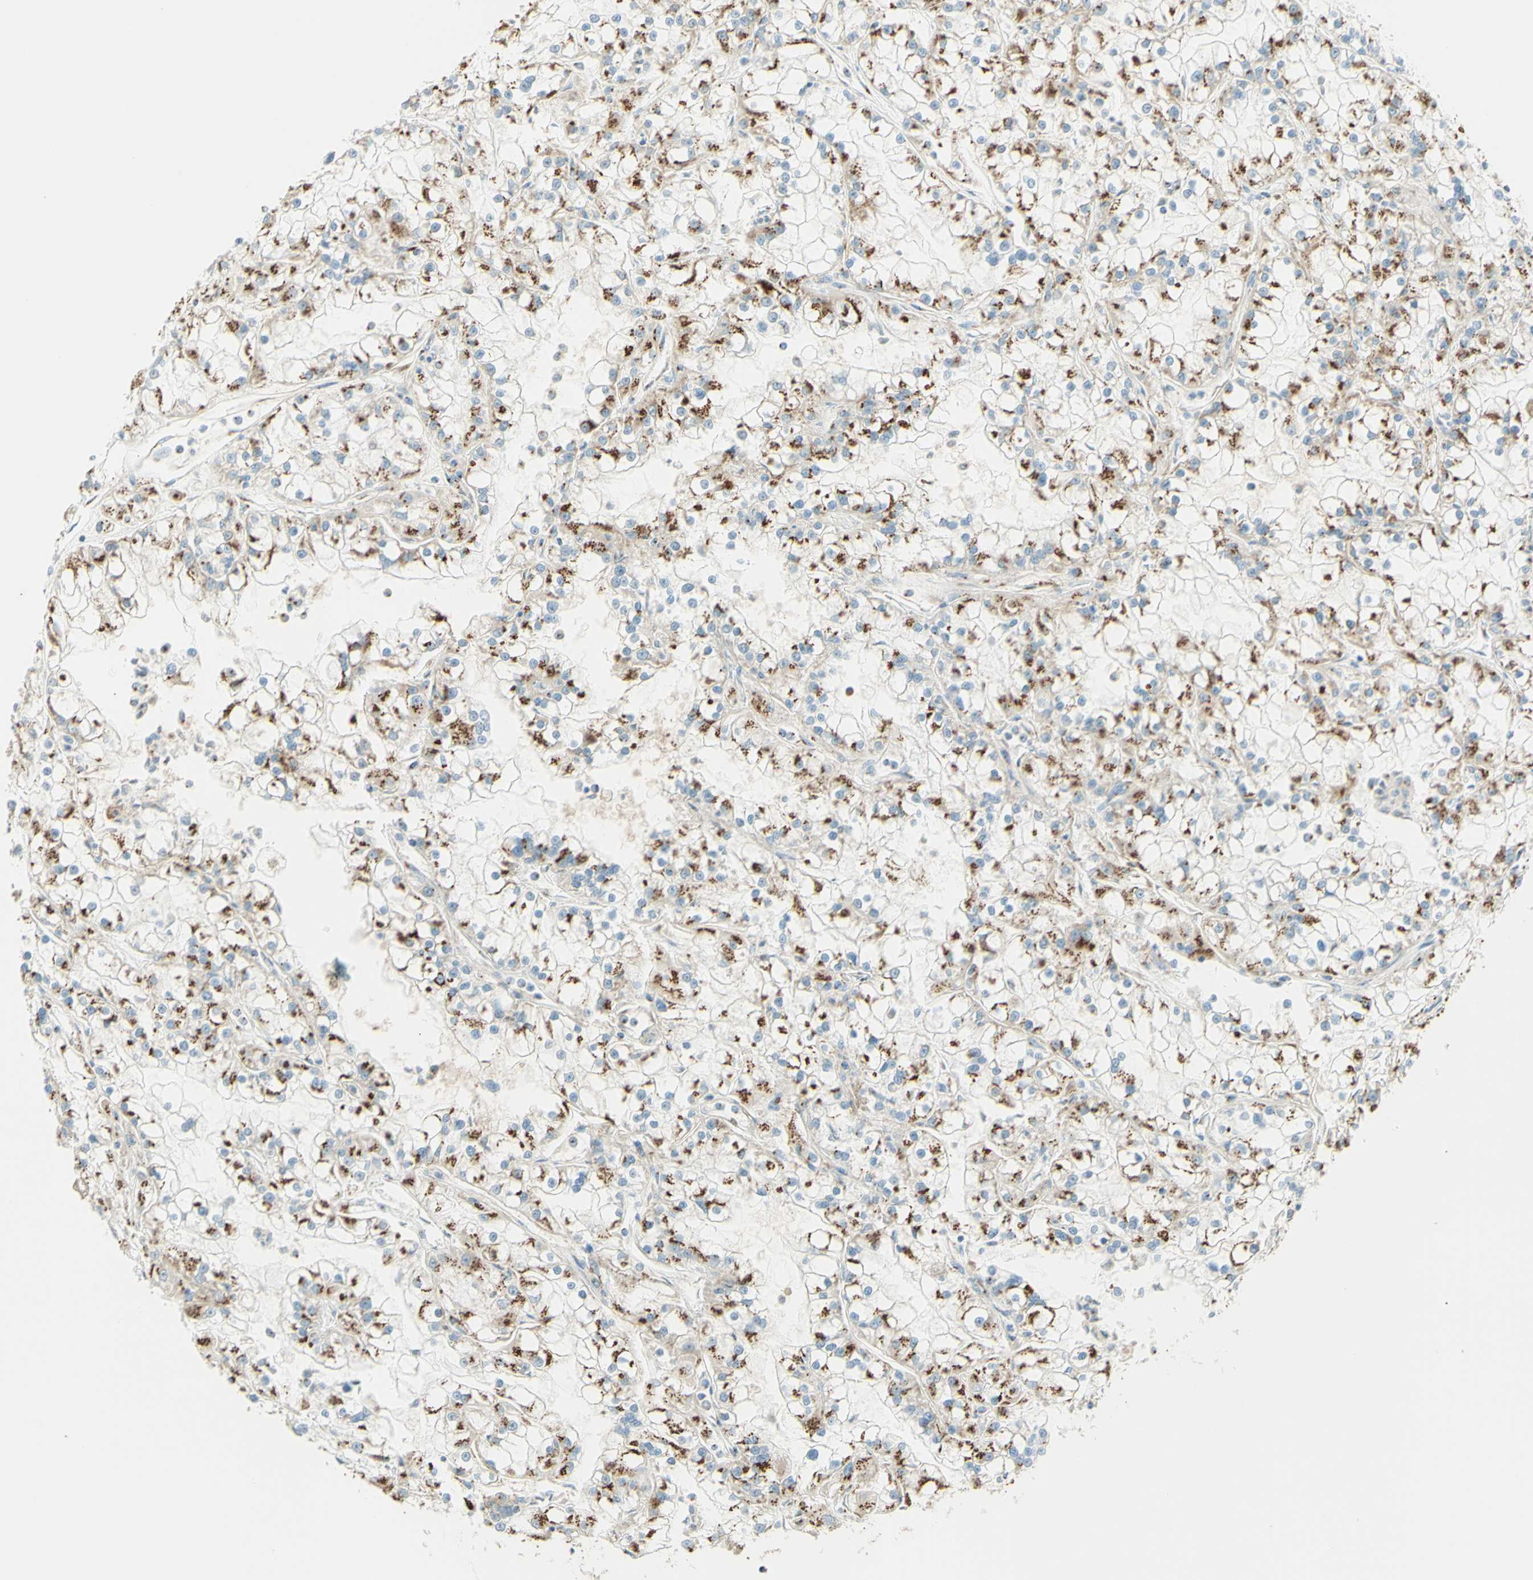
{"staining": {"intensity": "strong", "quantity": "25%-75%", "location": "cytoplasmic/membranous"}, "tissue": "renal cancer", "cell_type": "Tumor cells", "image_type": "cancer", "snomed": [{"axis": "morphology", "description": "Adenocarcinoma, NOS"}, {"axis": "topography", "description": "Kidney"}], "caption": "Immunohistochemical staining of renal adenocarcinoma demonstrates high levels of strong cytoplasmic/membranous staining in approximately 25%-75% of tumor cells.", "gene": "GOLGB1", "patient": {"sex": "female", "age": 52}}